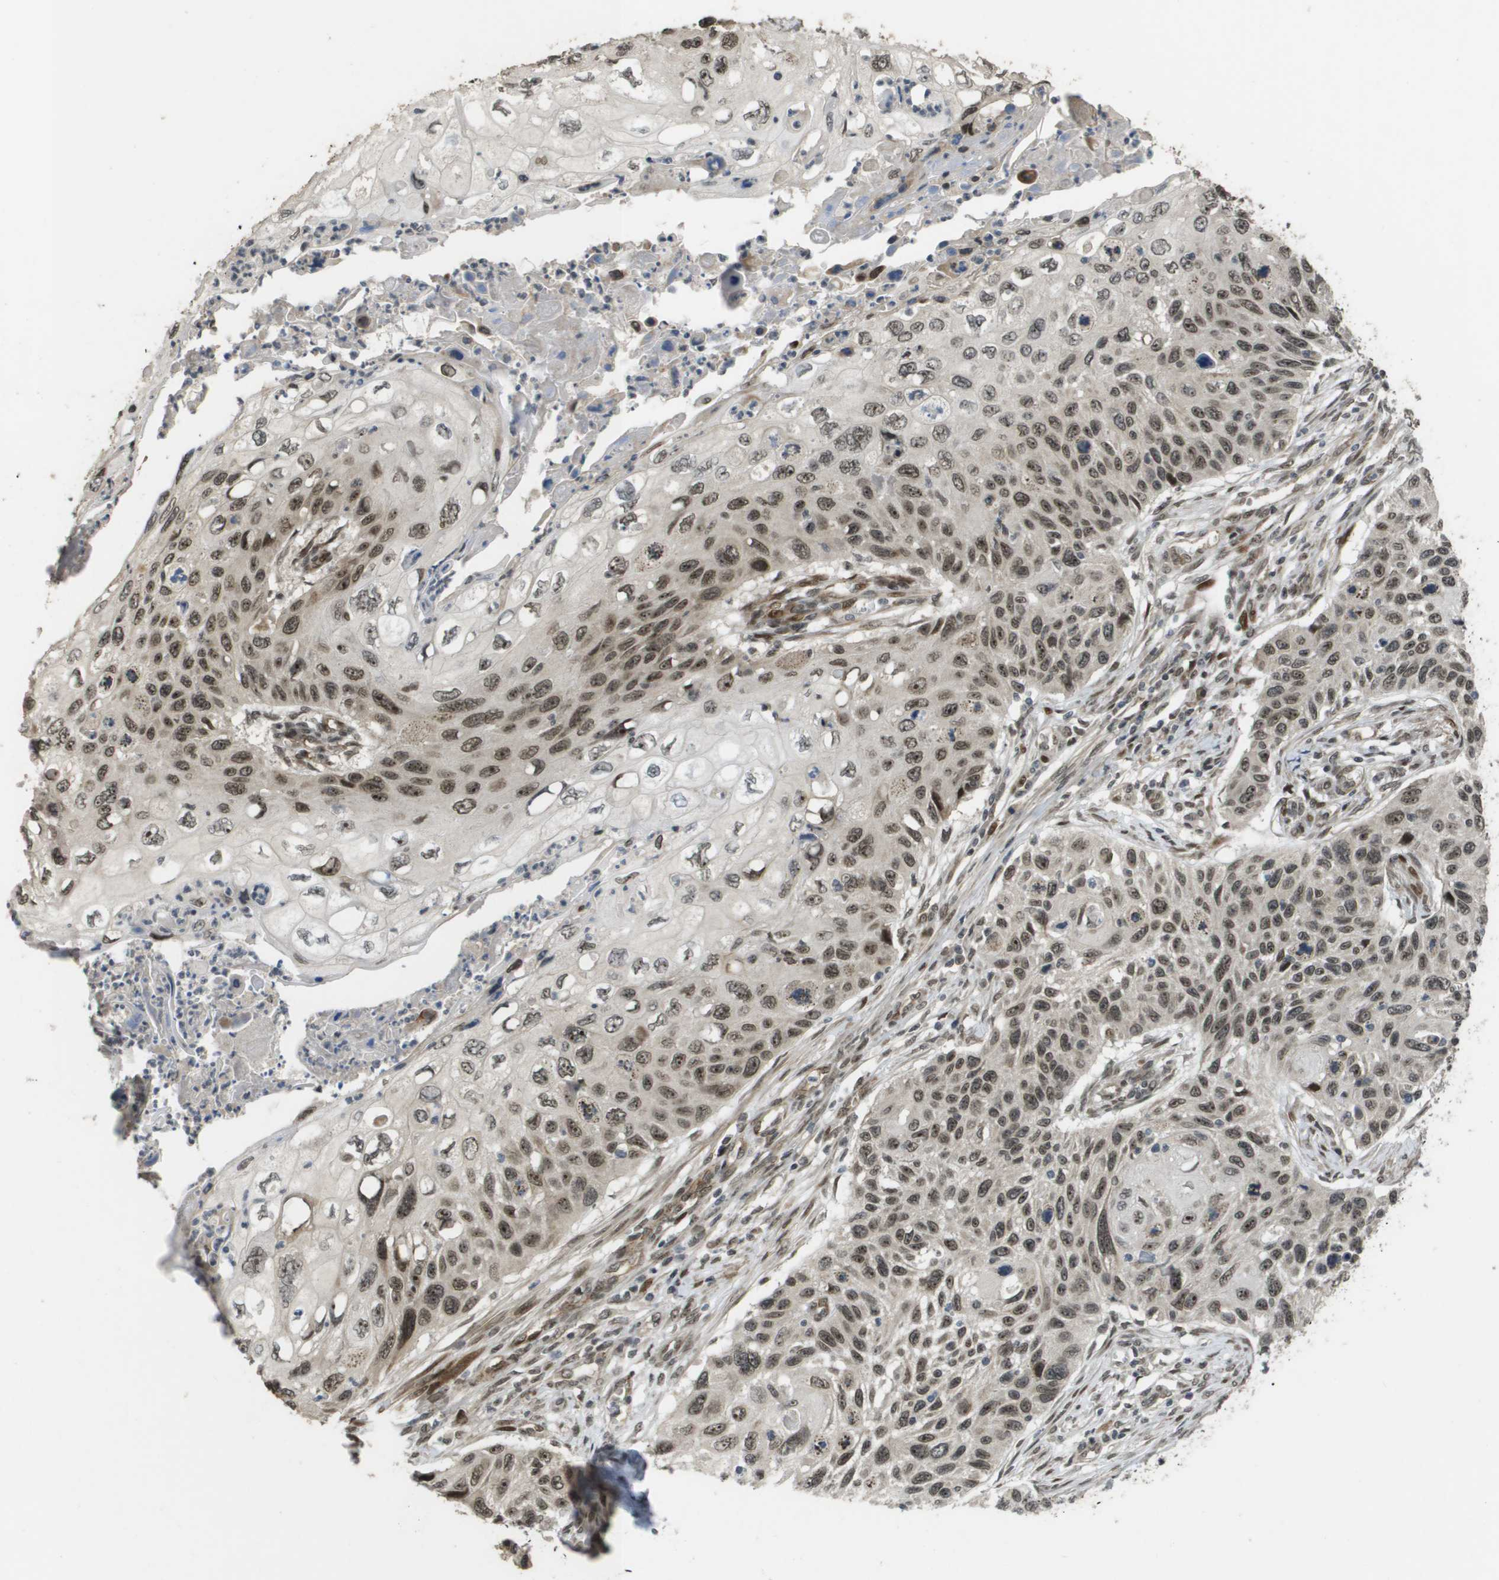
{"staining": {"intensity": "moderate", "quantity": ">75%", "location": "nuclear"}, "tissue": "cervical cancer", "cell_type": "Tumor cells", "image_type": "cancer", "snomed": [{"axis": "morphology", "description": "Squamous cell carcinoma, NOS"}, {"axis": "topography", "description": "Cervix"}], "caption": "A histopathology image of human squamous cell carcinoma (cervical) stained for a protein displays moderate nuclear brown staining in tumor cells.", "gene": "KAT5", "patient": {"sex": "female", "age": 70}}